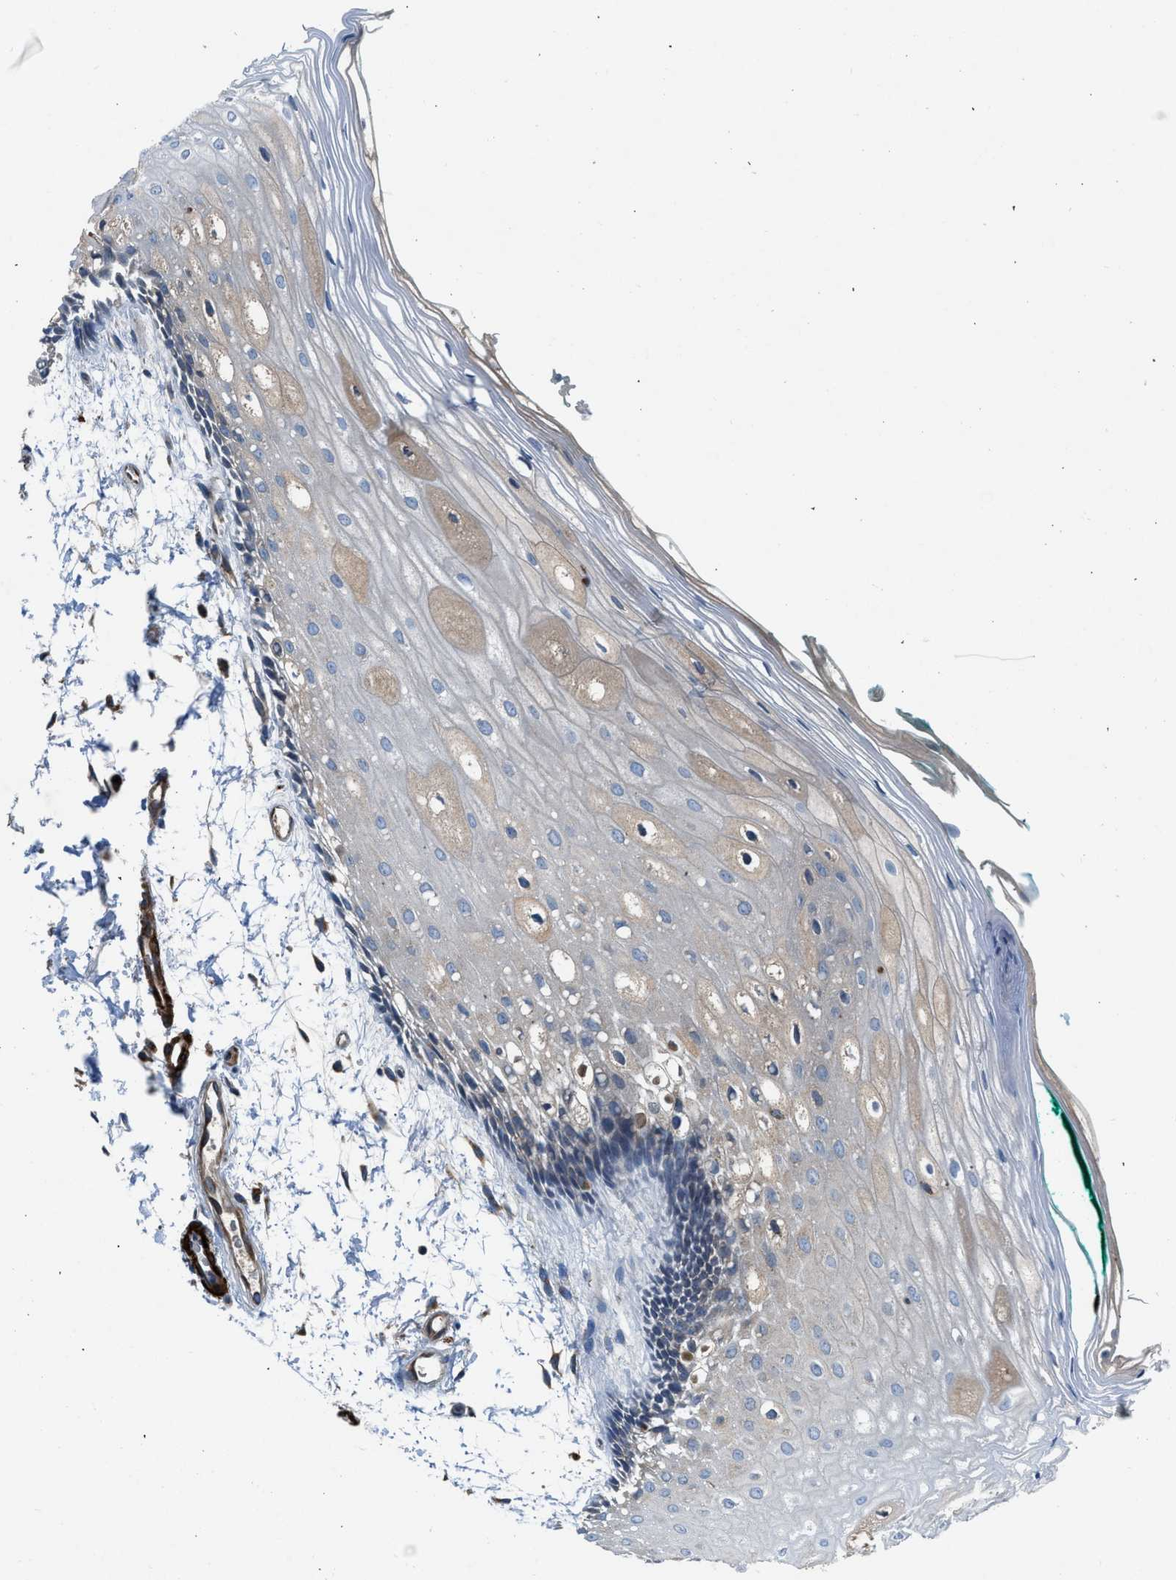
{"staining": {"intensity": "weak", "quantity": "<25%", "location": "cytoplasmic/membranous"}, "tissue": "oral mucosa", "cell_type": "Squamous epithelial cells", "image_type": "normal", "snomed": [{"axis": "morphology", "description": "Normal tissue, NOS"}, {"axis": "topography", "description": "Skeletal muscle"}, {"axis": "topography", "description": "Oral tissue"}, {"axis": "topography", "description": "Peripheral nerve tissue"}], "caption": "Human oral mucosa stained for a protein using IHC reveals no positivity in squamous epithelial cells.", "gene": "LMBR1", "patient": {"sex": "female", "age": 84}}